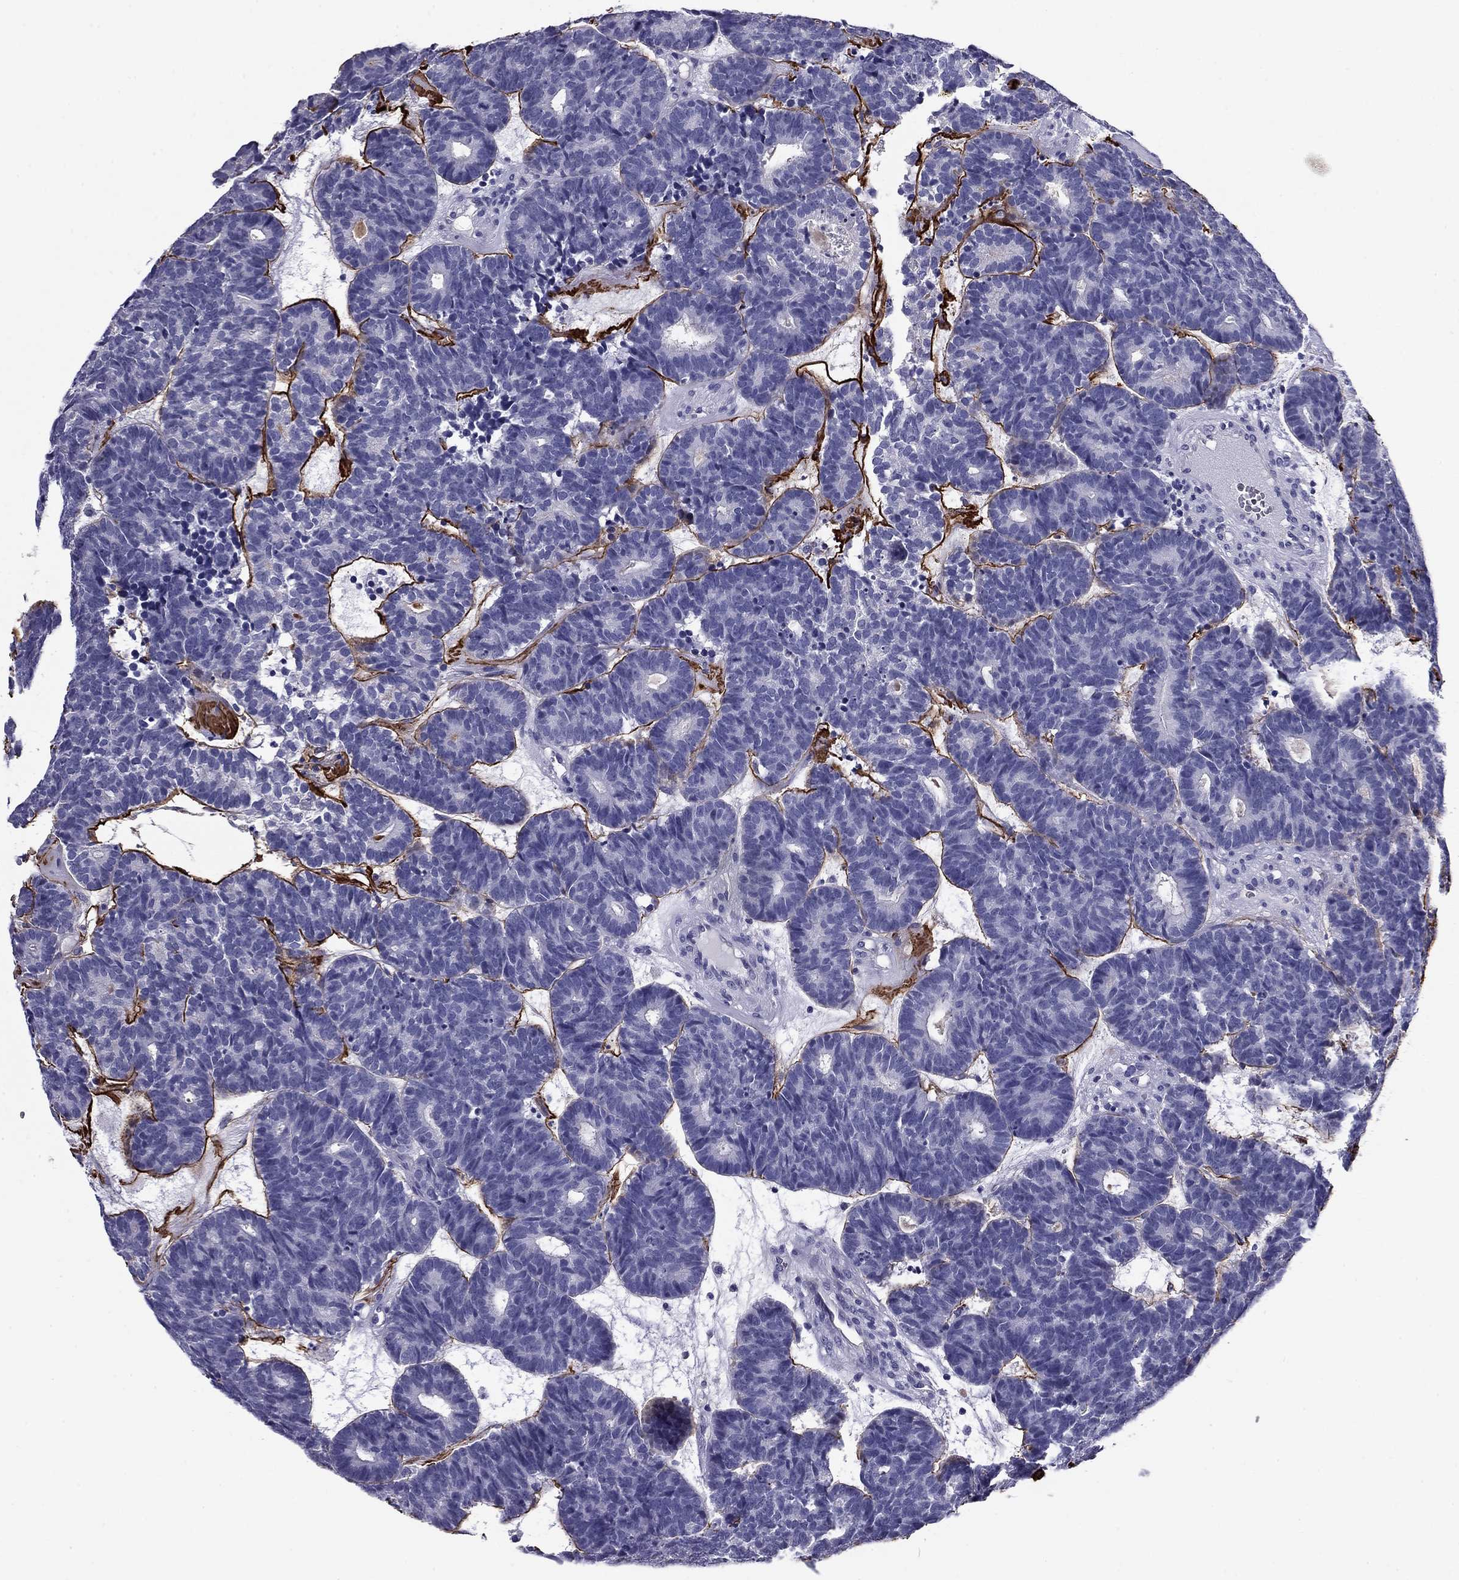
{"staining": {"intensity": "negative", "quantity": "none", "location": "none"}, "tissue": "head and neck cancer", "cell_type": "Tumor cells", "image_type": "cancer", "snomed": [{"axis": "morphology", "description": "Adenocarcinoma, NOS"}, {"axis": "topography", "description": "Head-Neck"}], "caption": "Immunohistochemistry (IHC) of human head and neck adenocarcinoma demonstrates no expression in tumor cells.", "gene": "FLNC", "patient": {"sex": "female", "age": 81}}